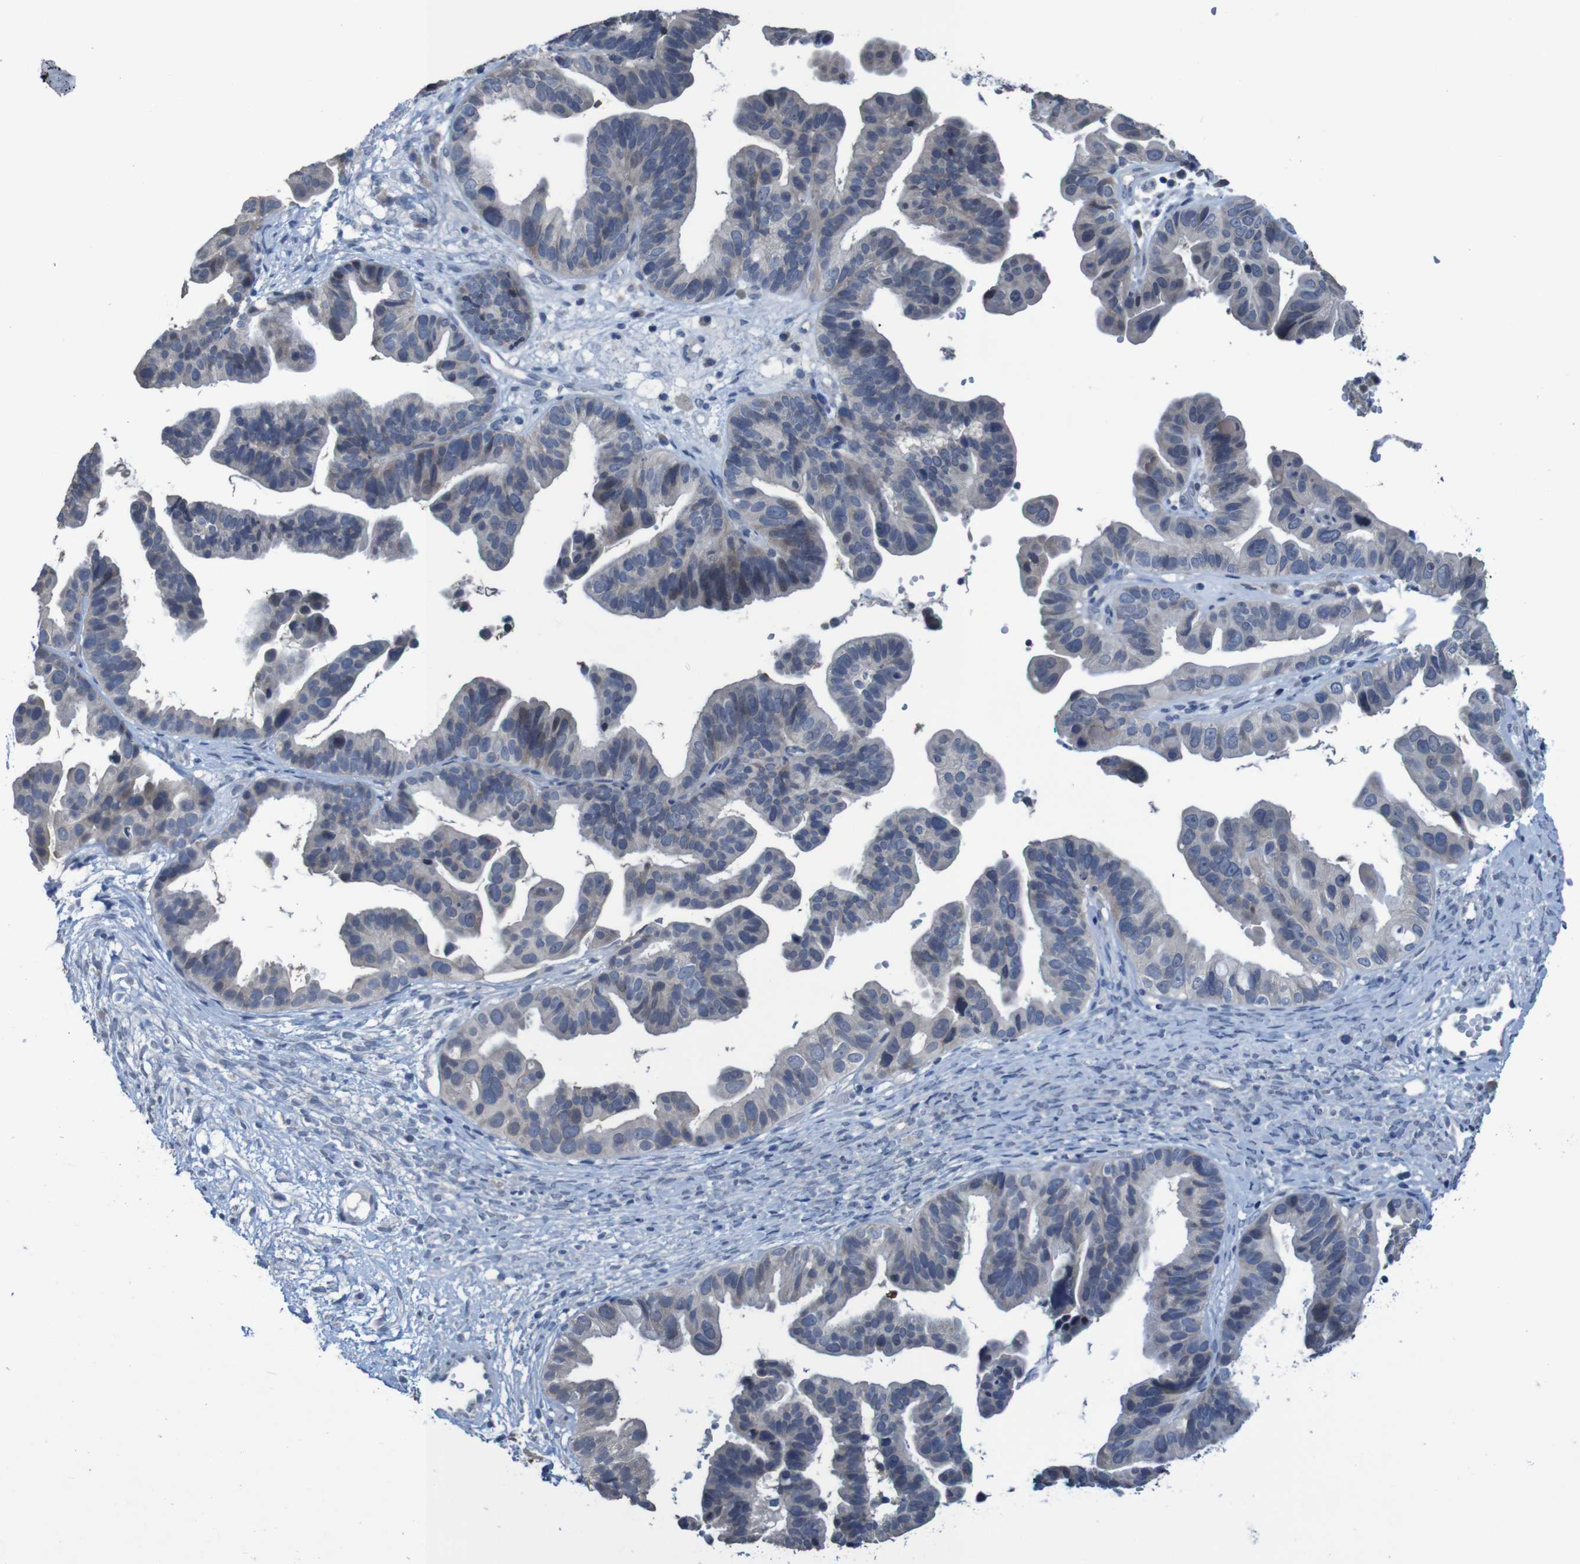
{"staining": {"intensity": "negative", "quantity": "none", "location": "none"}, "tissue": "ovarian cancer", "cell_type": "Tumor cells", "image_type": "cancer", "snomed": [{"axis": "morphology", "description": "Cystadenocarcinoma, serous, NOS"}, {"axis": "topography", "description": "Ovary"}], "caption": "Immunohistochemical staining of serous cystadenocarcinoma (ovarian) exhibits no significant positivity in tumor cells.", "gene": "CLDN18", "patient": {"sex": "female", "age": 56}}